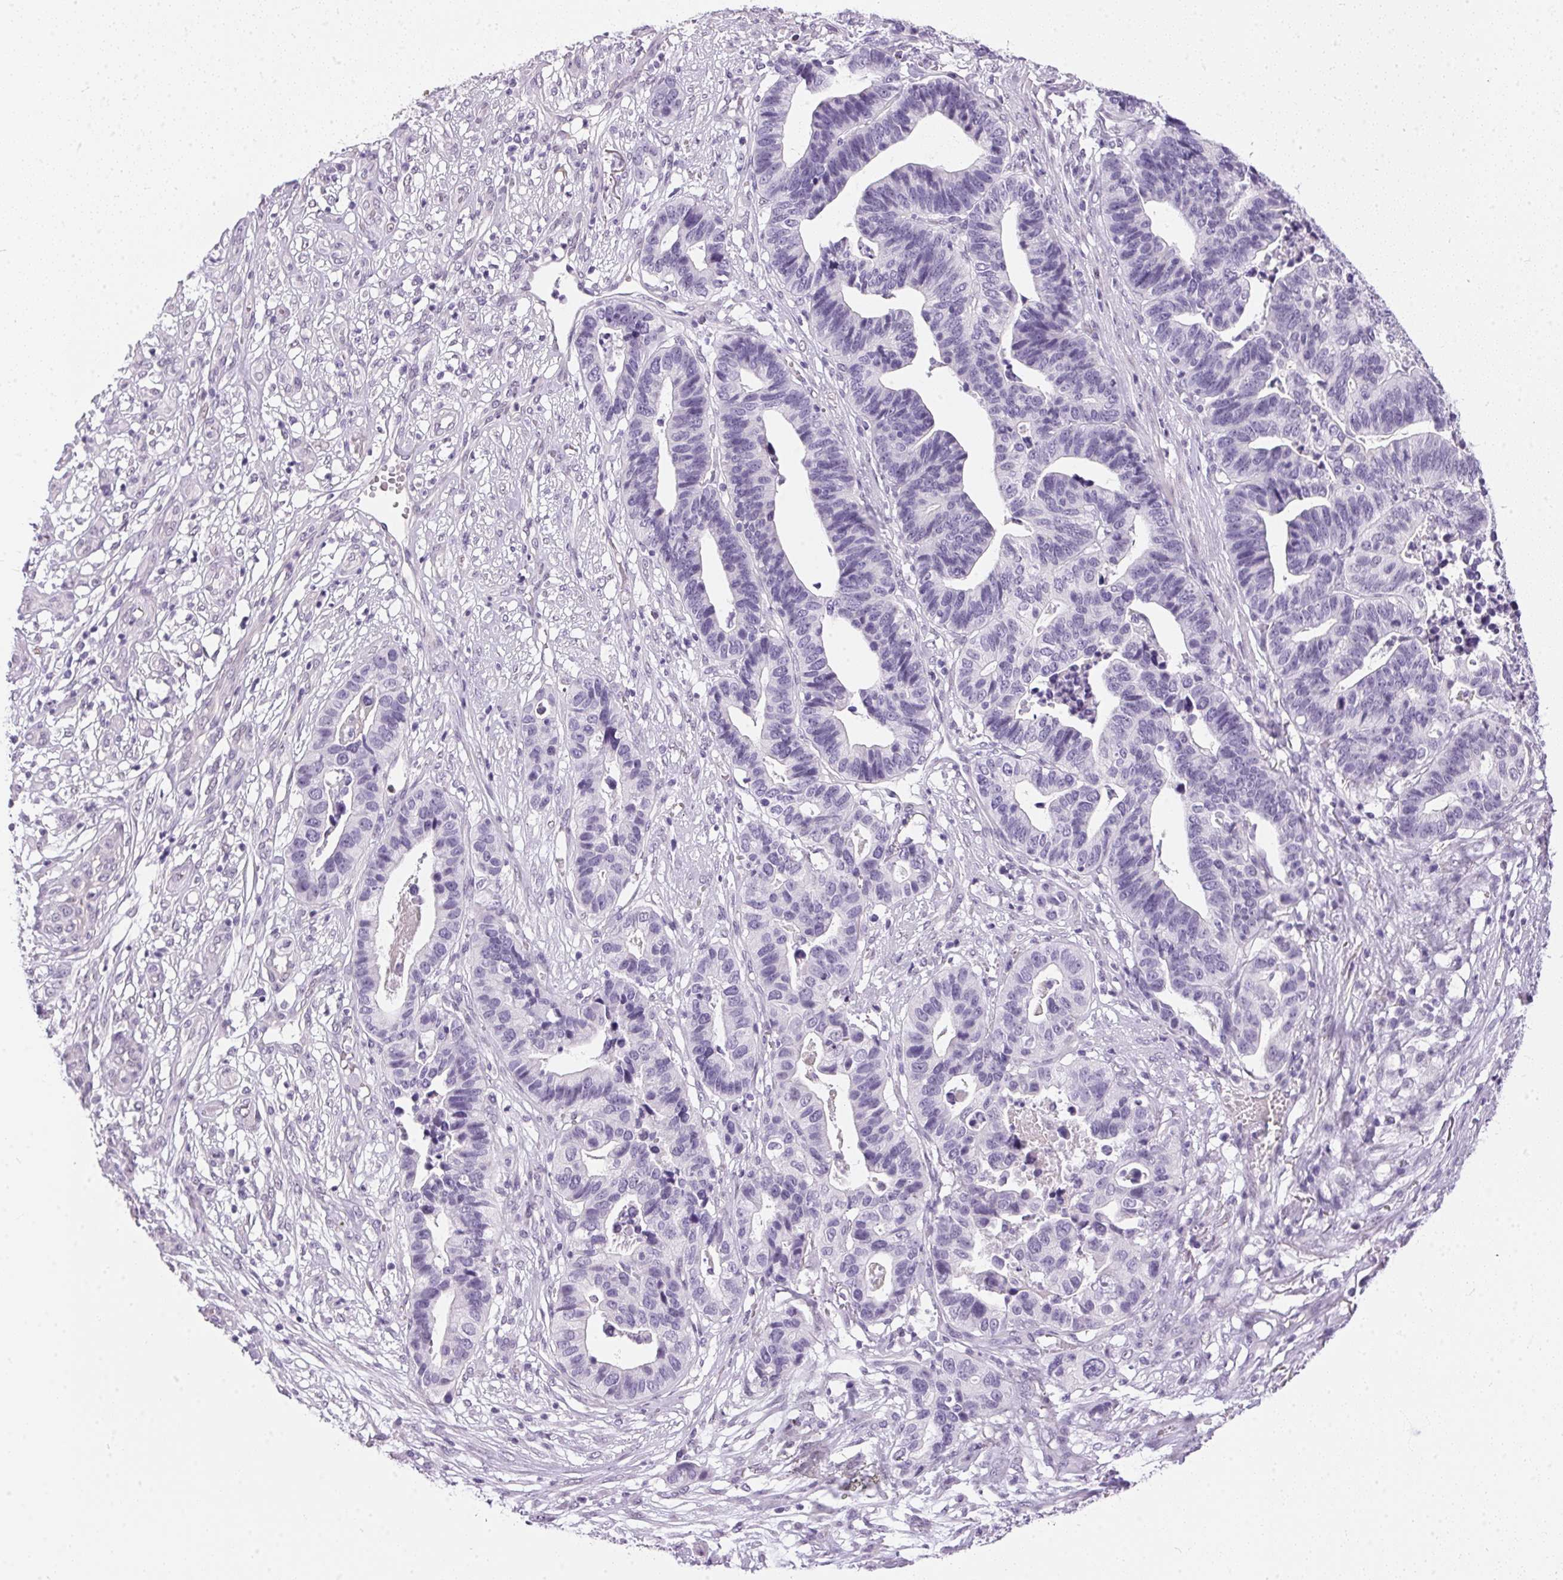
{"staining": {"intensity": "negative", "quantity": "none", "location": "none"}, "tissue": "stomach cancer", "cell_type": "Tumor cells", "image_type": "cancer", "snomed": [{"axis": "morphology", "description": "Adenocarcinoma, NOS"}, {"axis": "topography", "description": "Stomach, upper"}], "caption": "DAB immunohistochemical staining of human stomach cancer (adenocarcinoma) shows no significant positivity in tumor cells. (DAB (3,3'-diaminobenzidine) immunohistochemistry (IHC), high magnification).", "gene": "GBP6", "patient": {"sex": "female", "age": 67}}